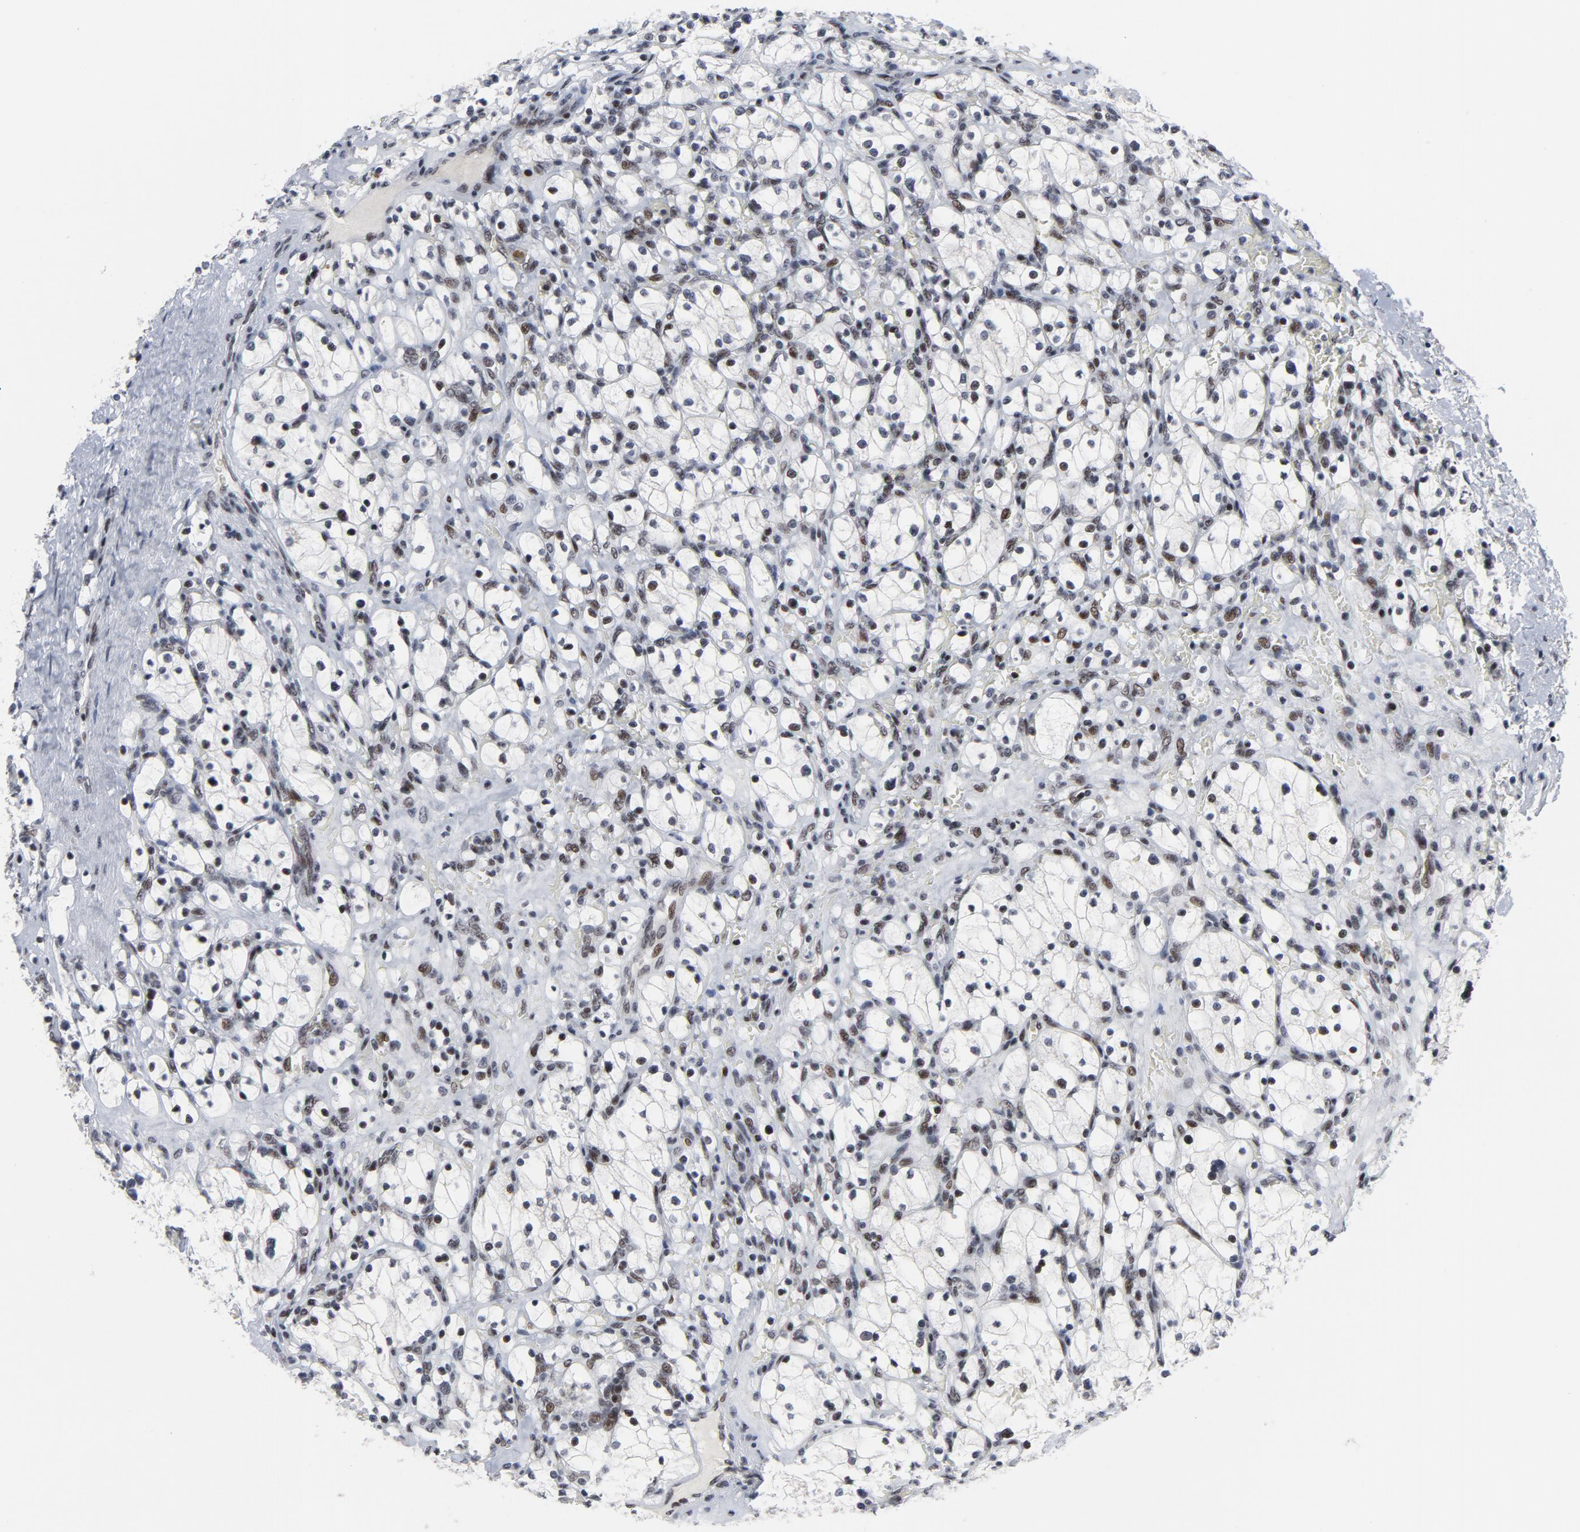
{"staining": {"intensity": "weak", "quantity": "25%-75%", "location": "nuclear"}, "tissue": "renal cancer", "cell_type": "Tumor cells", "image_type": "cancer", "snomed": [{"axis": "morphology", "description": "Adenocarcinoma, NOS"}, {"axis": "topography", "description": "Kidney"}], "caption": "Protein analysis of renal cancer tissue exhibits weak nuclear positivity in approximately 25%-75% of tumor cells.", "gene": "GABPA", "patient": {"sex": "female", "age": 83}}